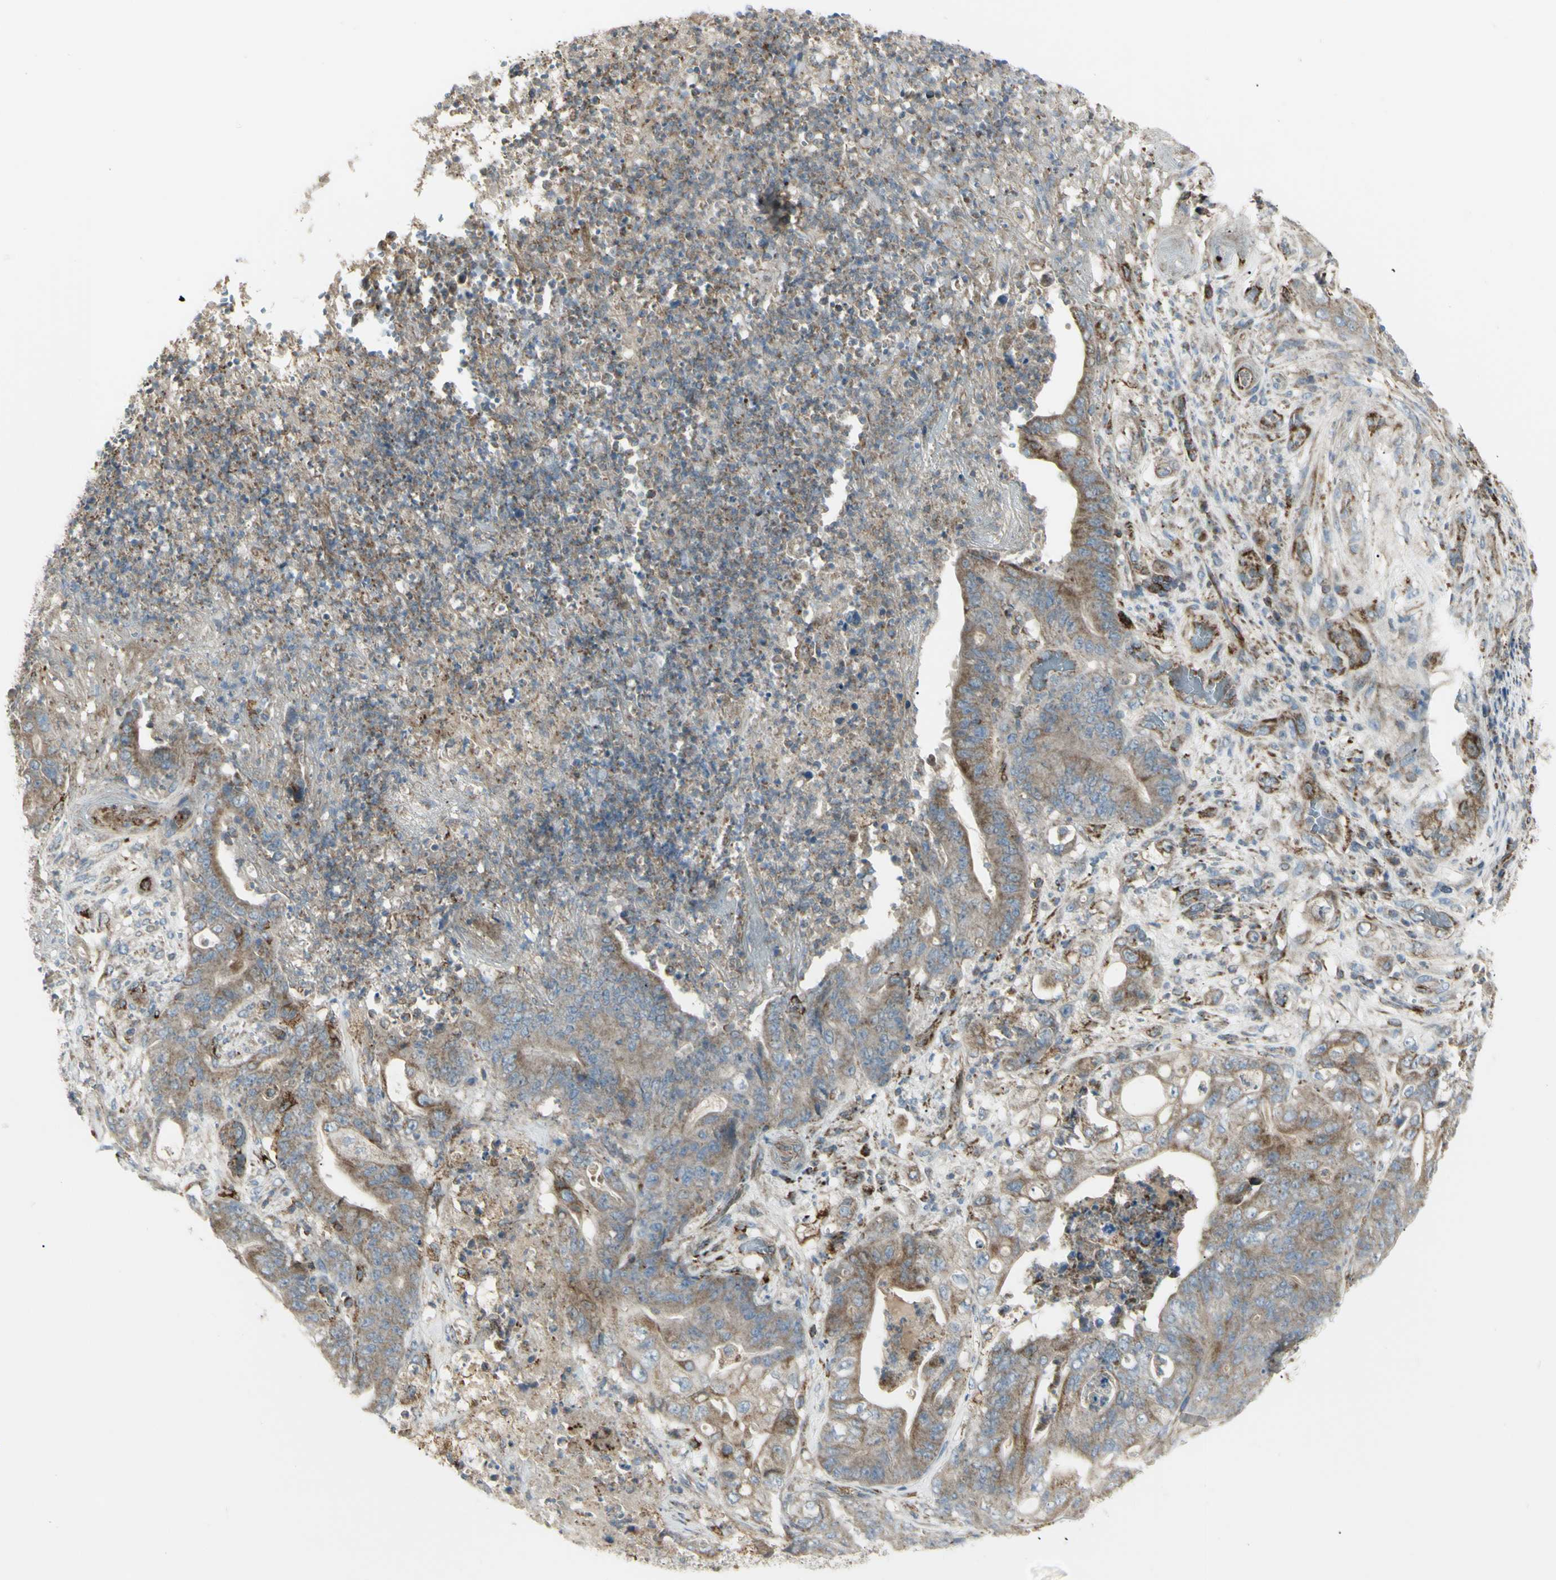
{"staining": {"intensity": "weak", "quantity": ">75%", "location": "cytoplasmic/membranous"}, "tissue": "stomach cancer", "cell_type": "Tumor cells", "image_type": "cancer", "snomed": [{"axis": "morphology", "description": "Adenocarcinoma, NOS"}, {"axis": "topography", "description": "Stomach"}], "caption": "Human stomach cancer (adenocarcinoma) stained with a brown dye shows weak cytoplasmic/membranous positive positivity in about >75% of tumor cells.", "gene": "CYB5R1", "patient": {"sex": "female", "age": 73}}